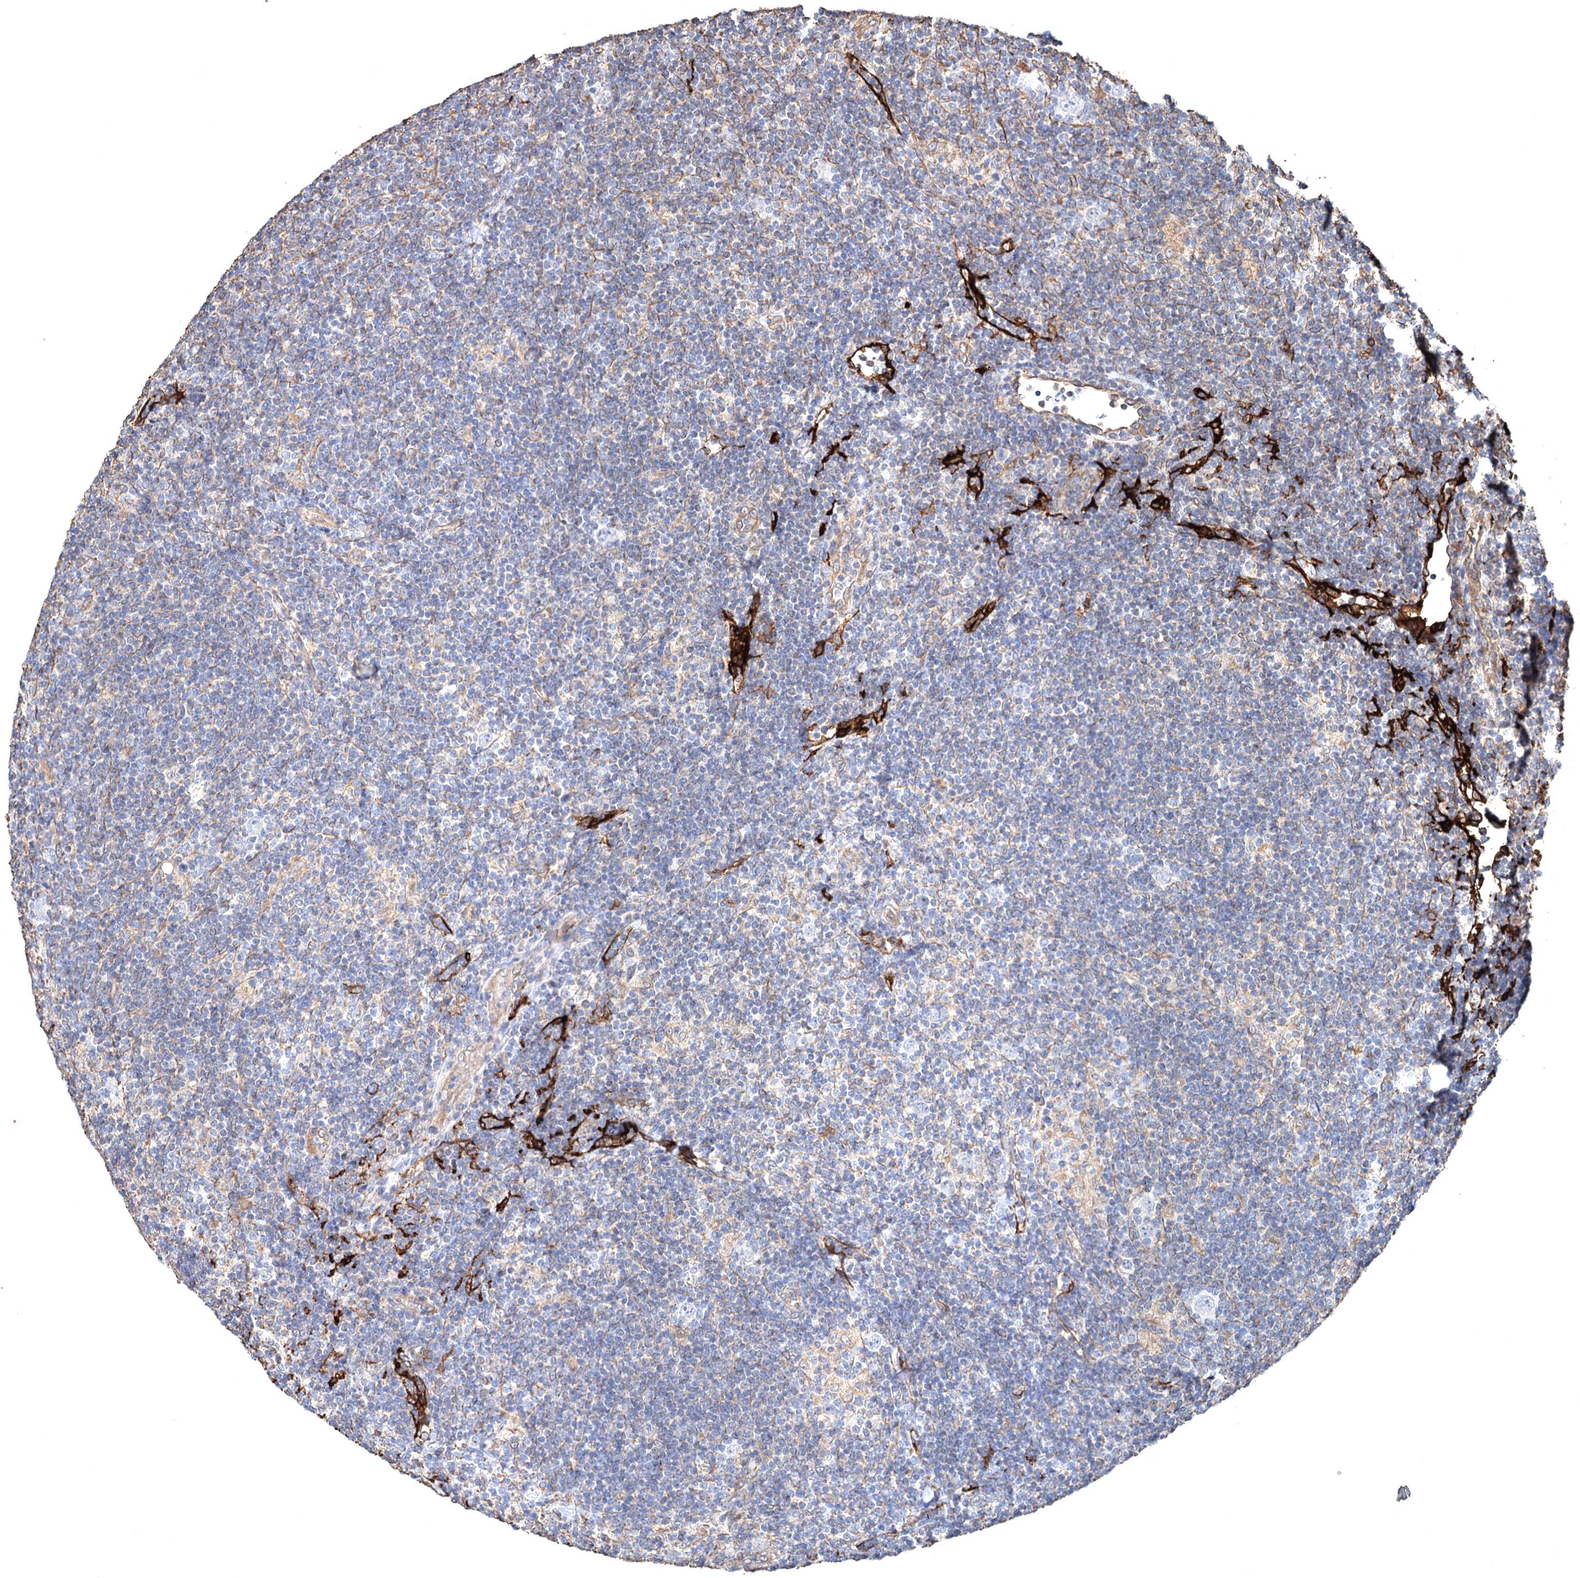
{"staining": {"intensity": "negative", "quantity": "none", "location": "none"}, "tissue": "lymphoma", "cell_type": "Tumor cells", "image_type": "cancer", "snomed": [{"axis": "morphology", "description": "Hodgkin's disease, NOS"}, {"axis": "topography", "description": "Lymph node"}], "caption": "Hodgkin's disease stained for a protein using IHC displays no staining tumor cells.", "gene": "CLEC4M", "patient": {"sex": "female", "age": 57}}